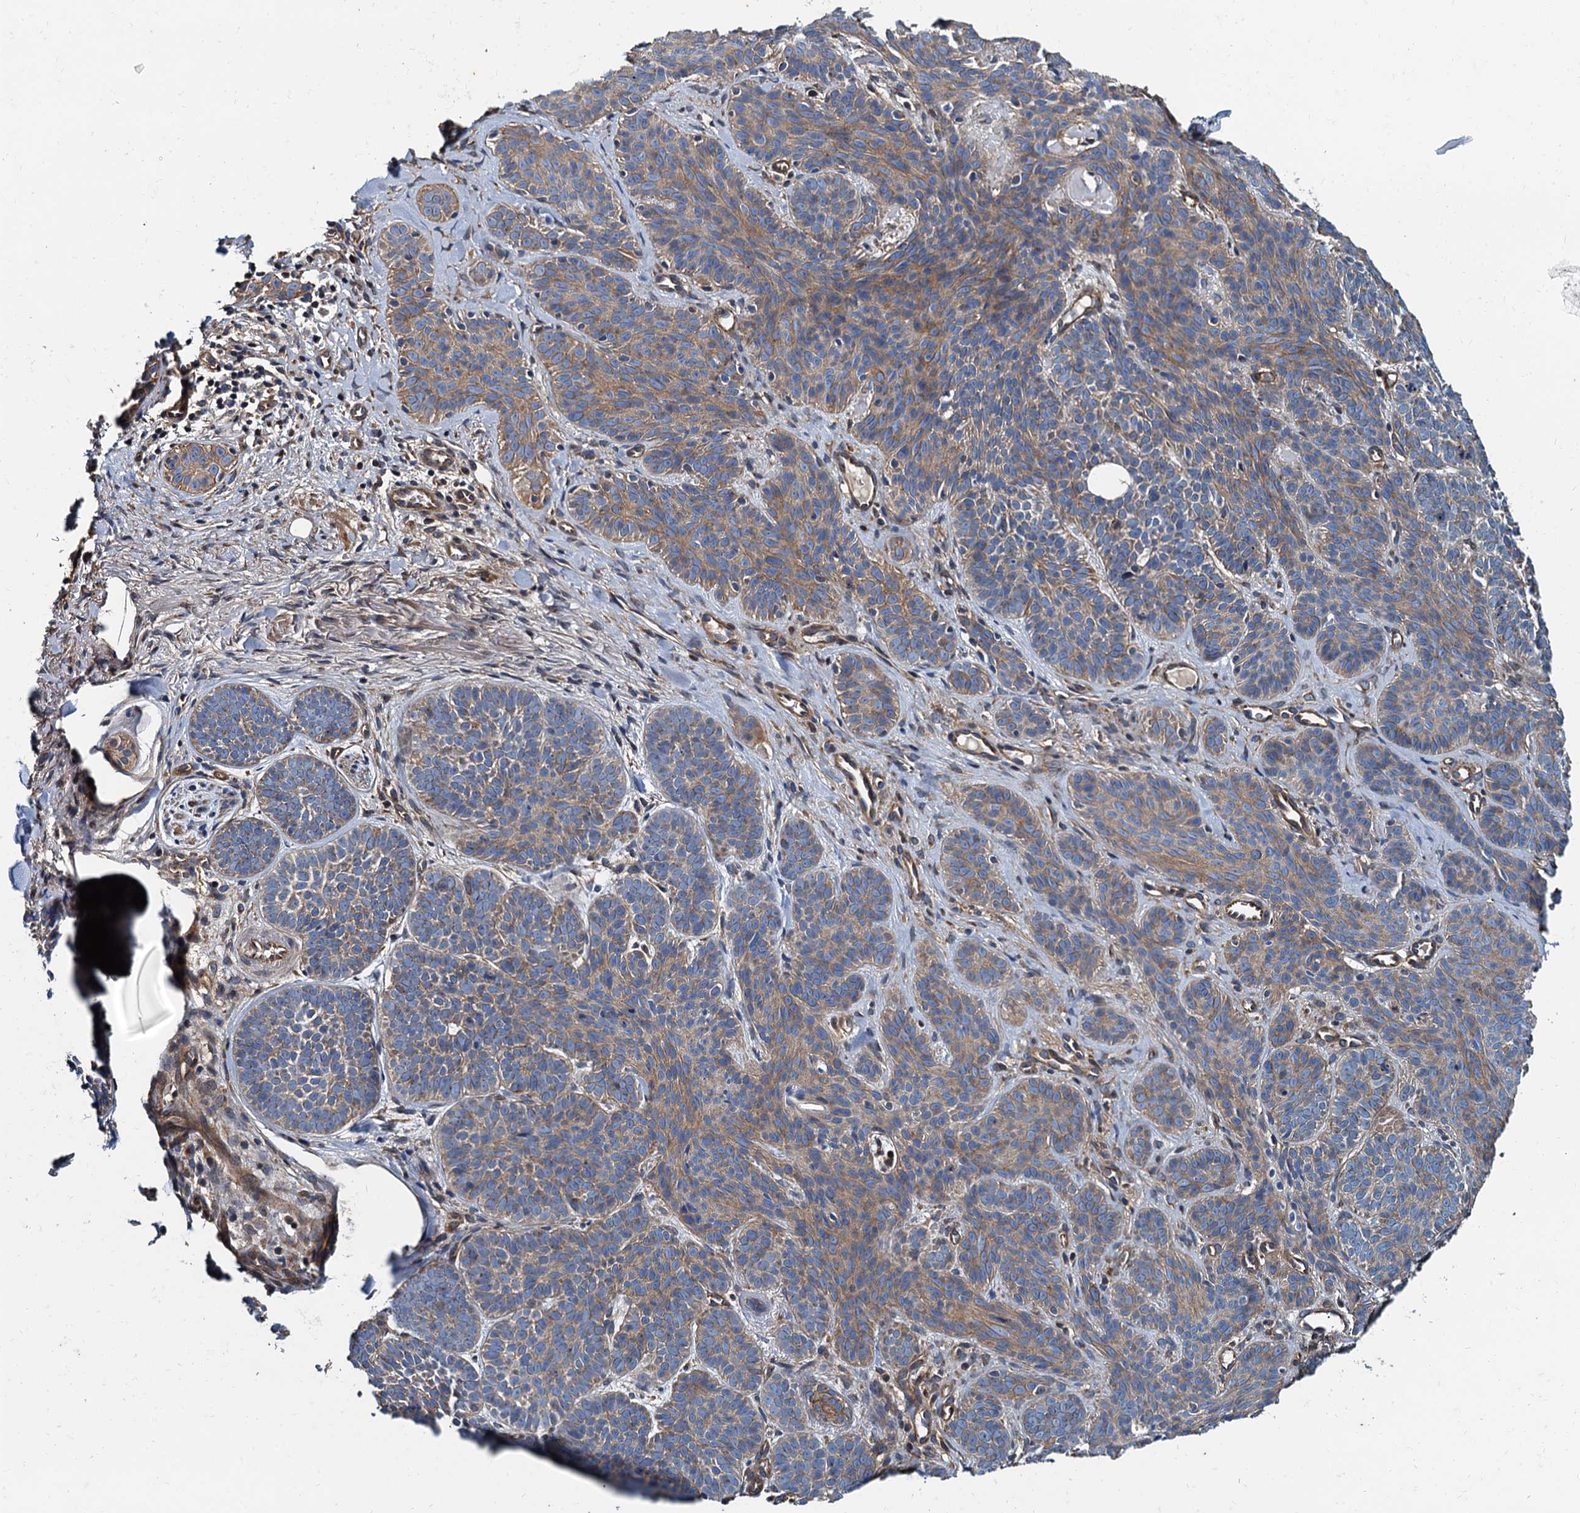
{"staining": {"intensity": "moderate", "quantity": "25%-75%", "location": "cytoplasmic/membranous"}, "tissue": "skin cancer", "cell_type": "Tumor cells", "image_type": "cancer", "snomed": [{"axis": "morphology", "description": "Basal cell carcinoma"}, {"axis": "topography", "description": "Skin"}], "caption": "The image displays staining of skin basal cell carcinoma, revealing moderate cytoplasmic/membranous protein staining (brown color) within tumor cells. Nuclei are stained in blue.", "gene": "NGRN", "patient": {"sex": "male", "age": 85}}